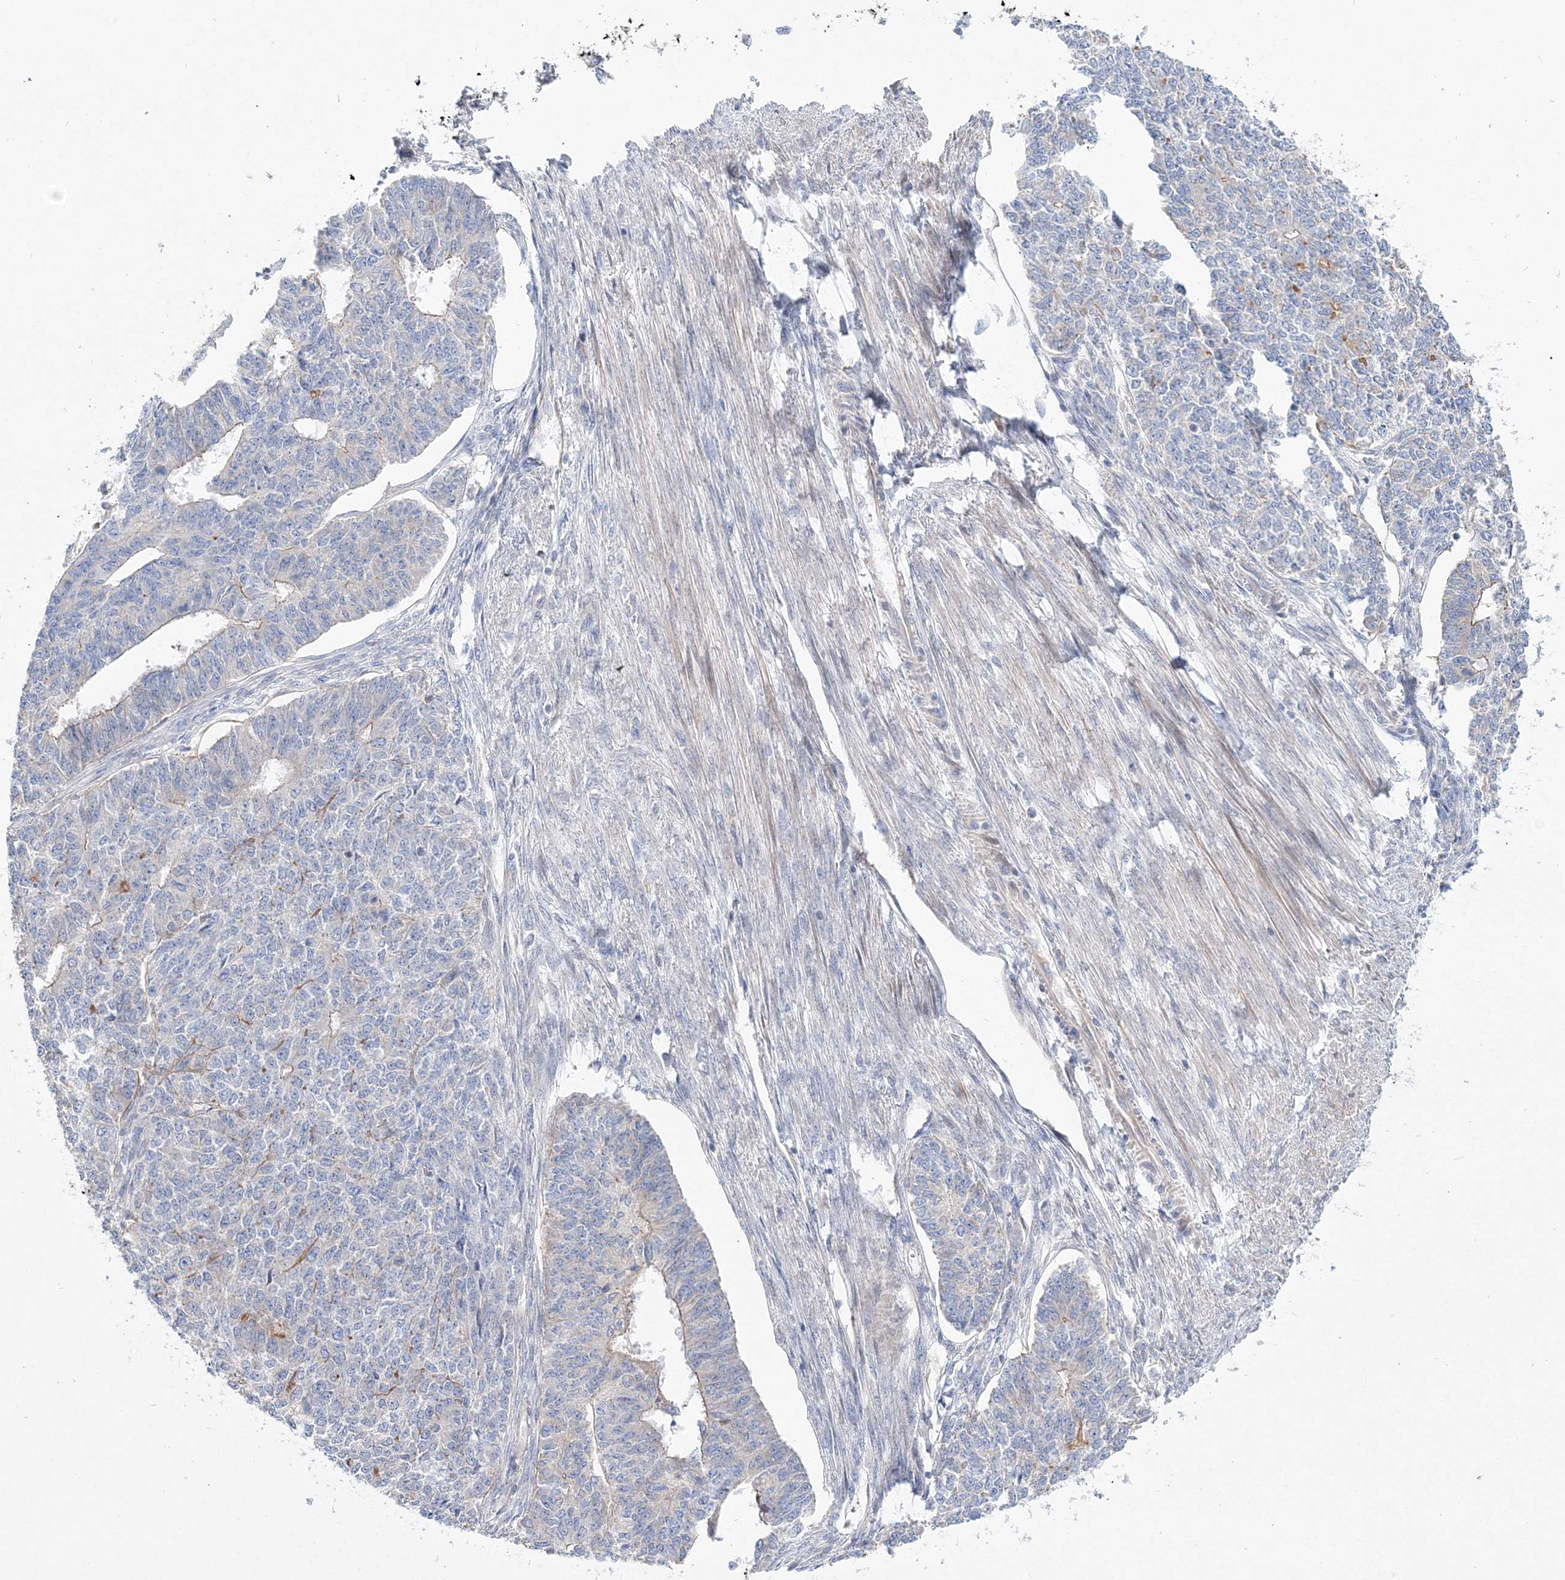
{"staining": {"intensity": "negative", "quantity": "none", "location": "none"}, "tissue": "endometrial cancer", "cell_type": "Tumor cells", "image_type": "cancer", "snomed": [{"axis": "morphology", "description": "Adenocarcinoma, NOS"}, {"axis": "topography", "description": "Endometrium"}], "caption": "Immunohistochemistry of human endometrial cancer demonstrates no positivity in tumor cells.", "gene": "ARHGAP32", "patient": {"sex": "female", "age": 32}}